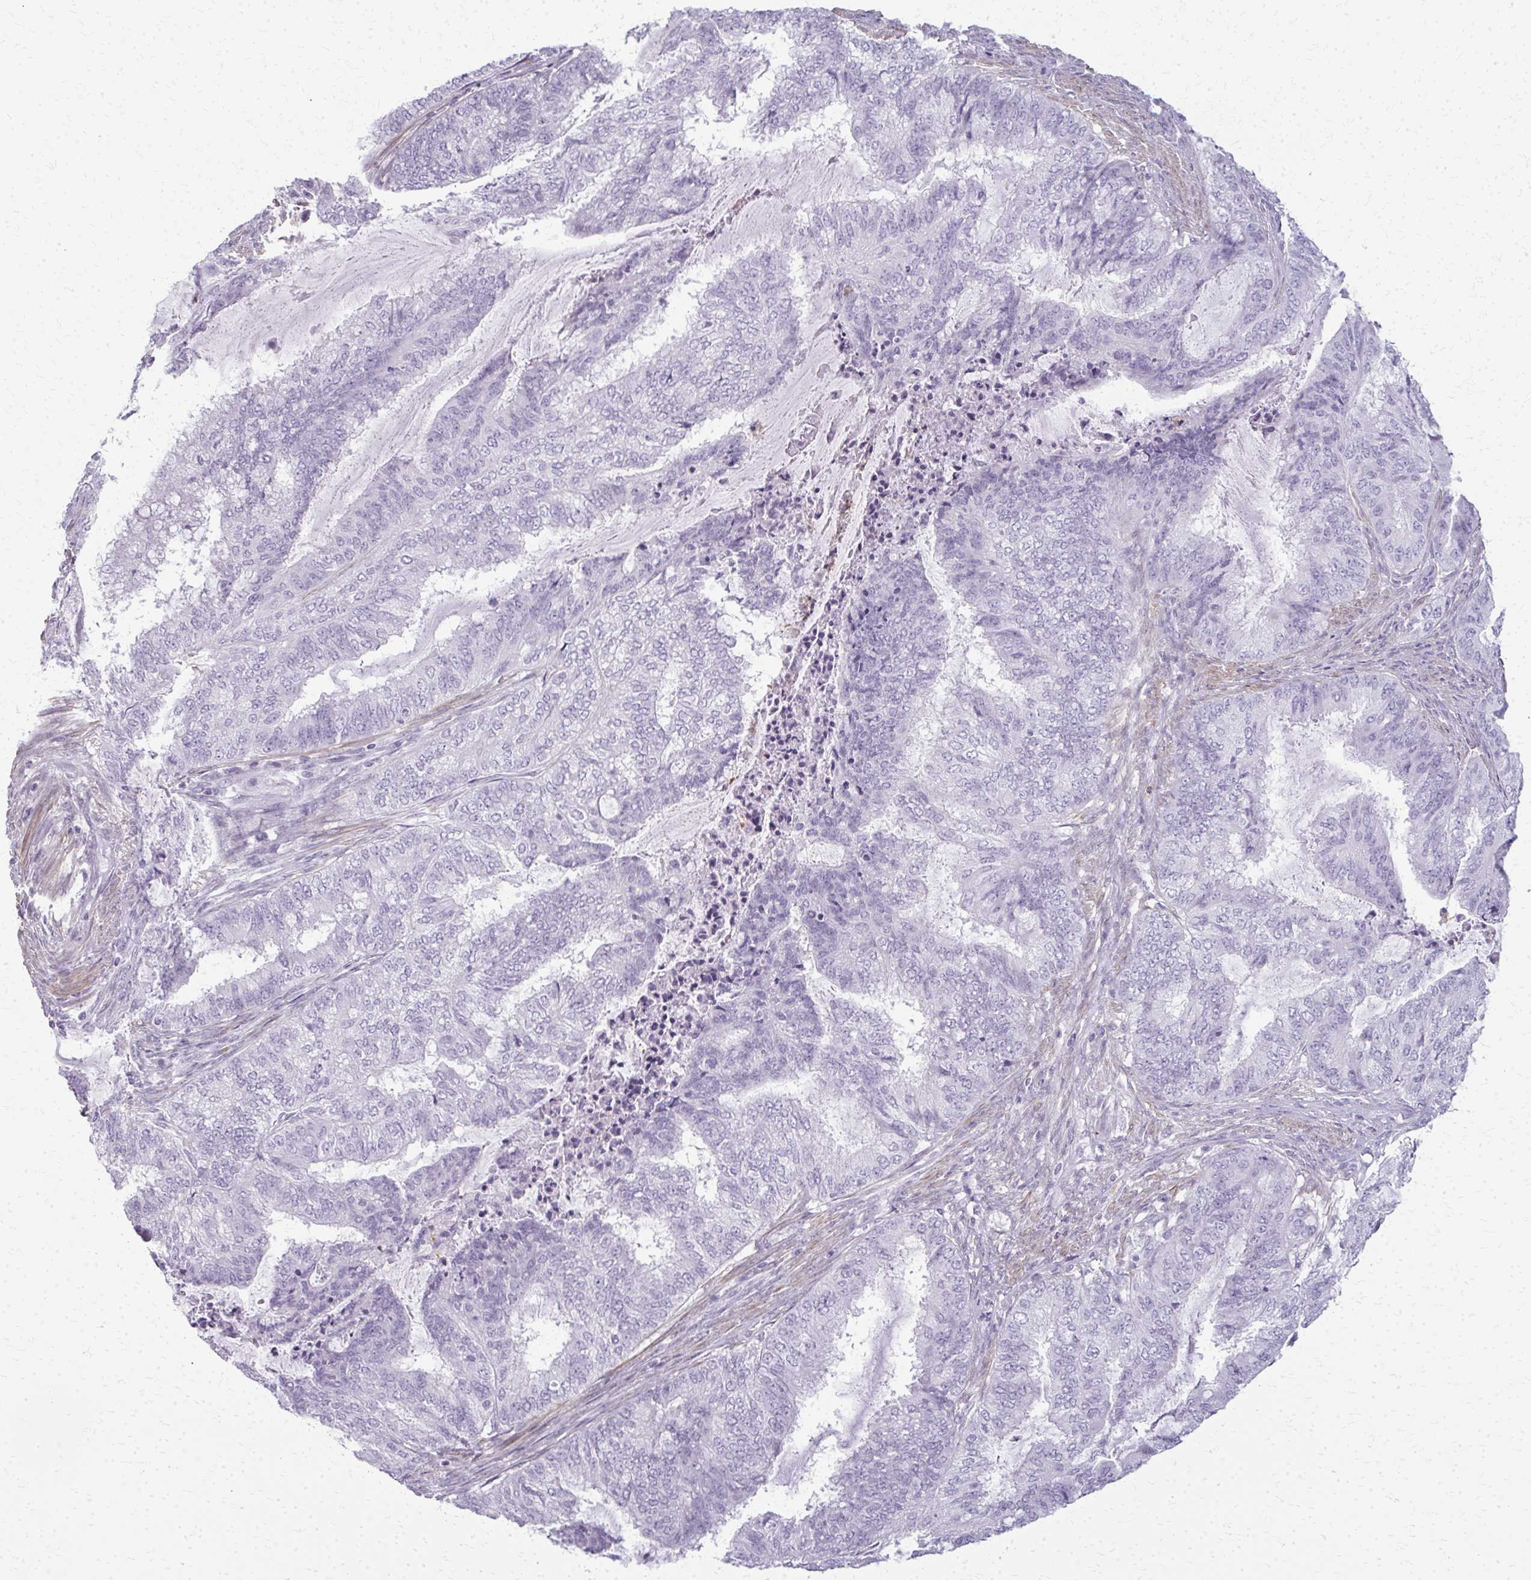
{"staining": {"intensity": "negative", "quantity": "none", "location": "none"}, "tissue": "endometrial cancer", "cell_type": "Tumor cells", "image_type": "cancer", "snomed": [{"axis": "morphology", "description": "Adenocarcinoma, NOS"}, {"axis": "topography", "description": "Endometrium"}], "caption": "This is a image of IHC staining of endometrial cancer (adenocarcinoma), which shows no staining in tumor cells. Nuclei are stained in blue.", "gene": "CA3", "patient": {"sex": "female", "age": 51}}